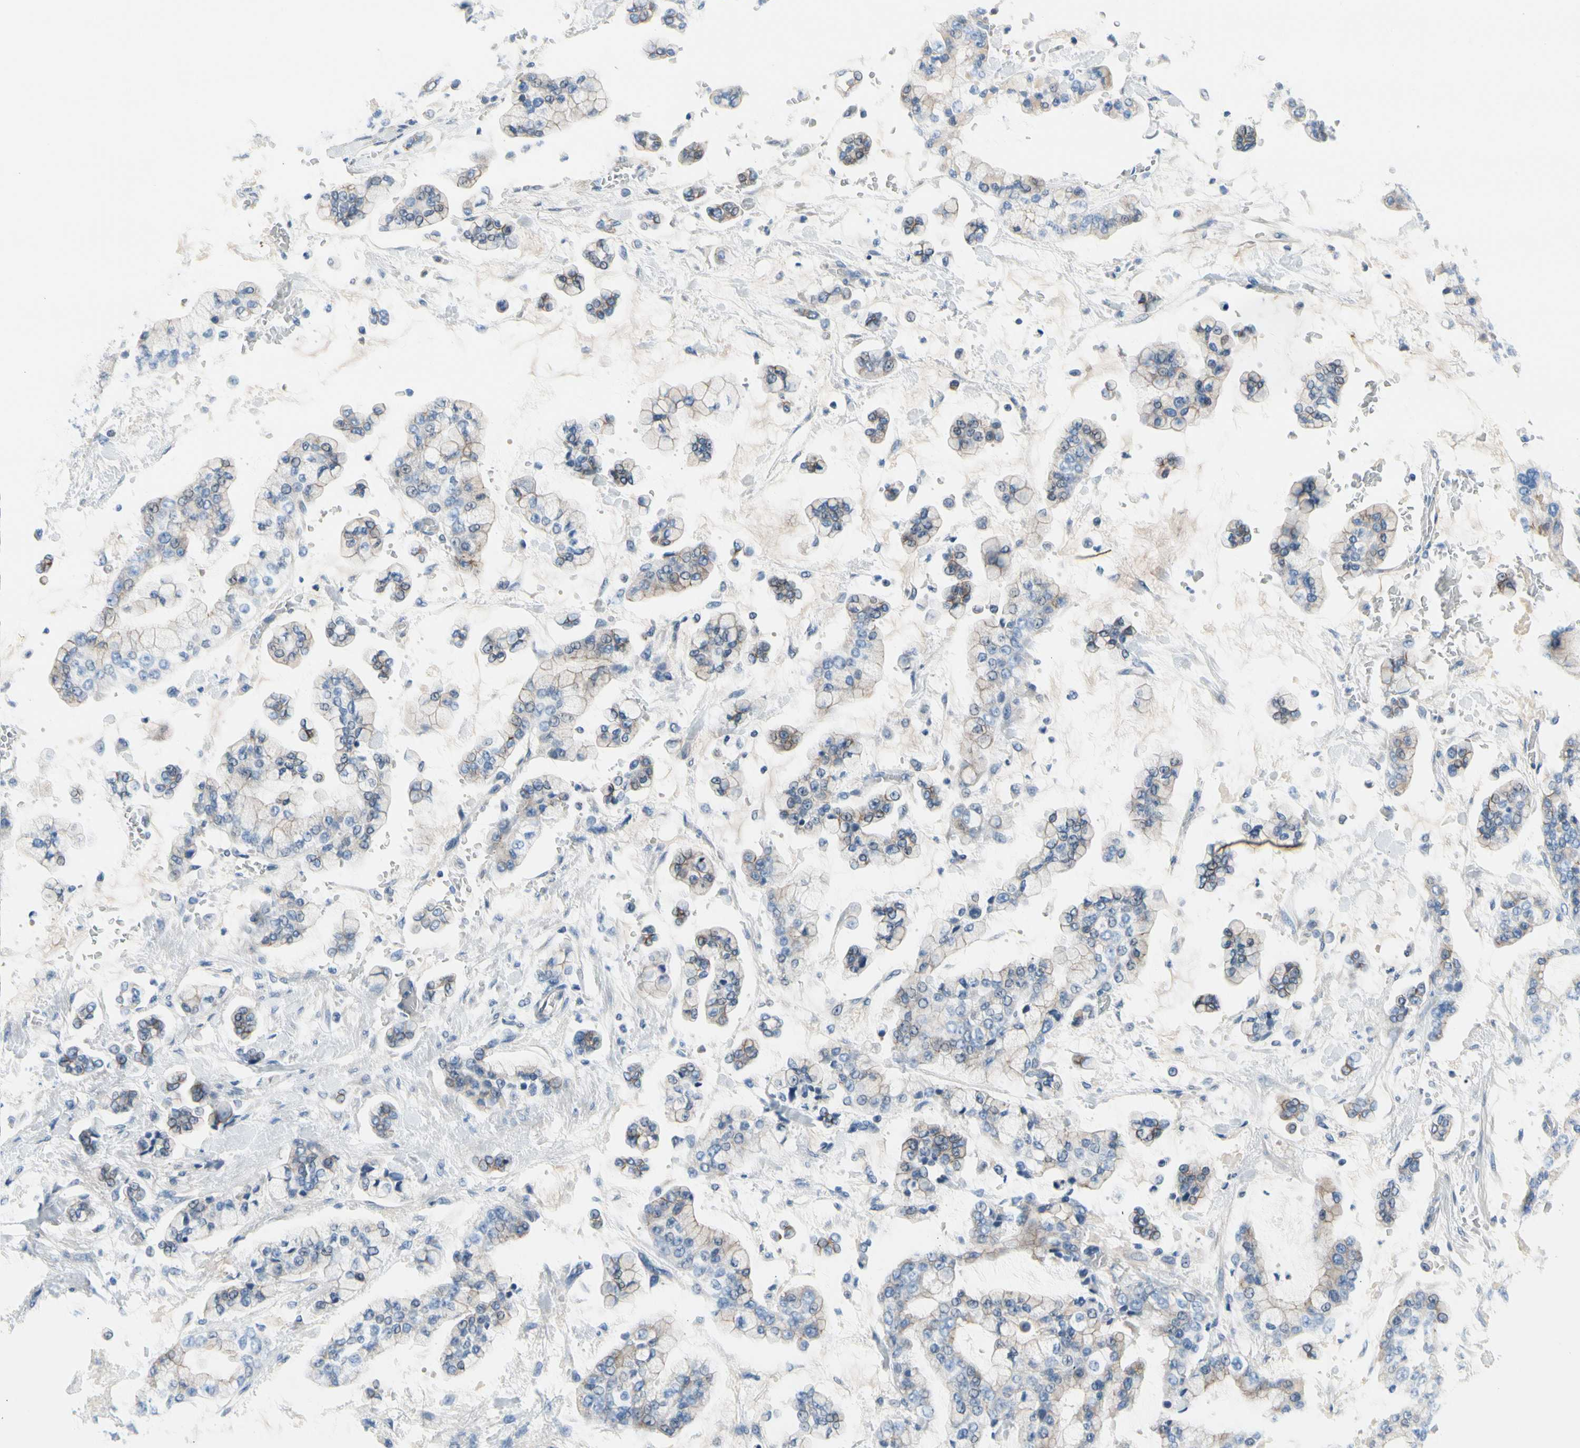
{"staining": {"intensity": "weak", "quantity": "<25%", "location": "cytoplasmic/membranous"}, "tissue": "stomach cancer", "cell_type": "Tumor cells", "image_type": "cancer", "snomed": [{"axis": "morphology", "description": "Normal tissue, NOS"}, {"axis": "morphology", "description": "Adenocarcinoma, NOS"}, {"axis": "topography", "description": "Stomach, upper"}, {"axis": "topography", "description": "Stomach"}], "caption": "Tumor cells show no significant protein staining in stomach adenocarcinoma.", "gene": "CA14", "patient": {"sex": "male", "age": 76}}